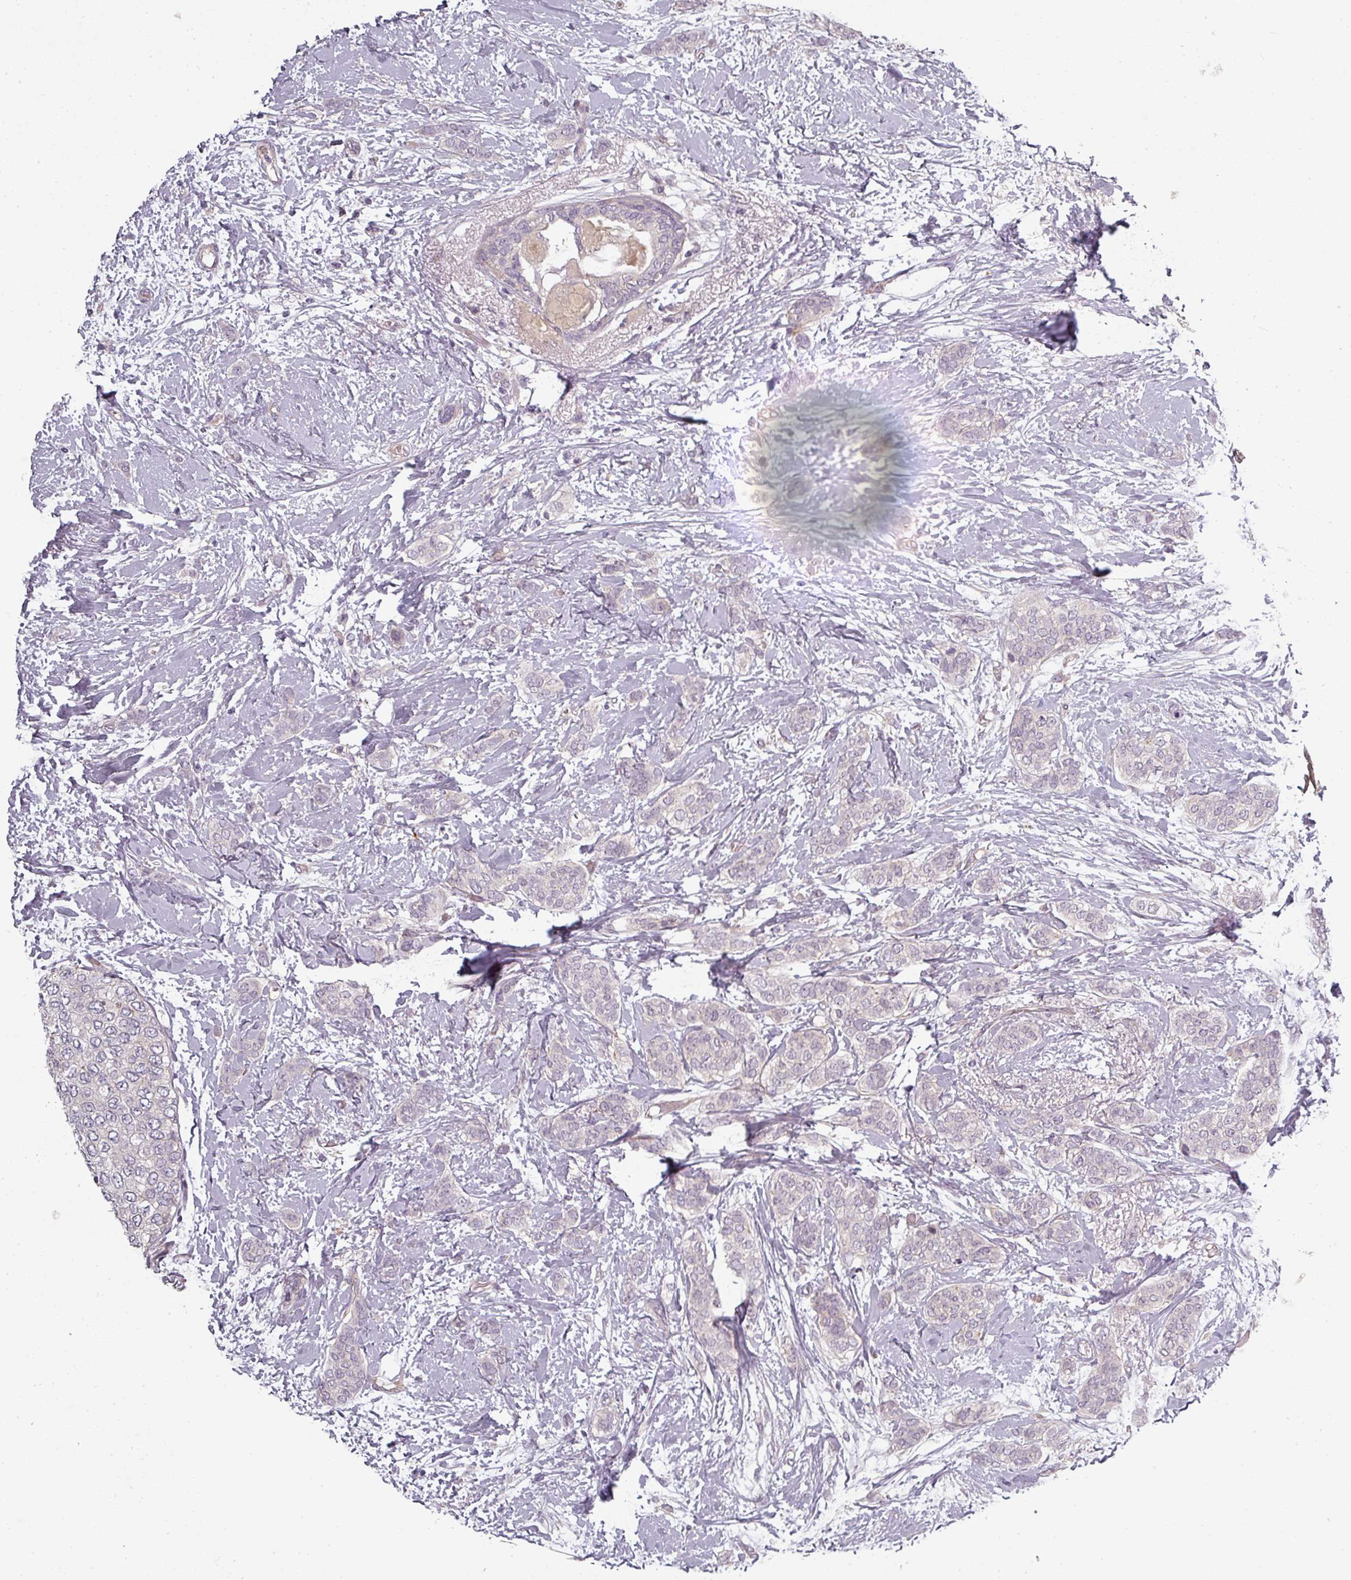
{"staining": {"intensity": "negative", "quantity": "none", "location": "none"}, "tissue": "breast cancer", "cell_type": "Tumor cells", "image_type": "cancer", "snomed": [{"axis": "morphology", "description": "Duct carcinoma"}, {"axis": "topography", "description": "Breast"}], "caption": "High power microscopy photomicrograph of an immunohistochemistry image of breast cancer (intraductal carcinoma), revealing no significant expression in tumor cells. (Stains: DAB (3,3'-diaminobenzidine) IHC with hematoxylin counter stain, Microscopy: brightfield microscopy at high magnification).", "gene": "SLC16A9", "patient": {"sex": "female", "age": 72}}